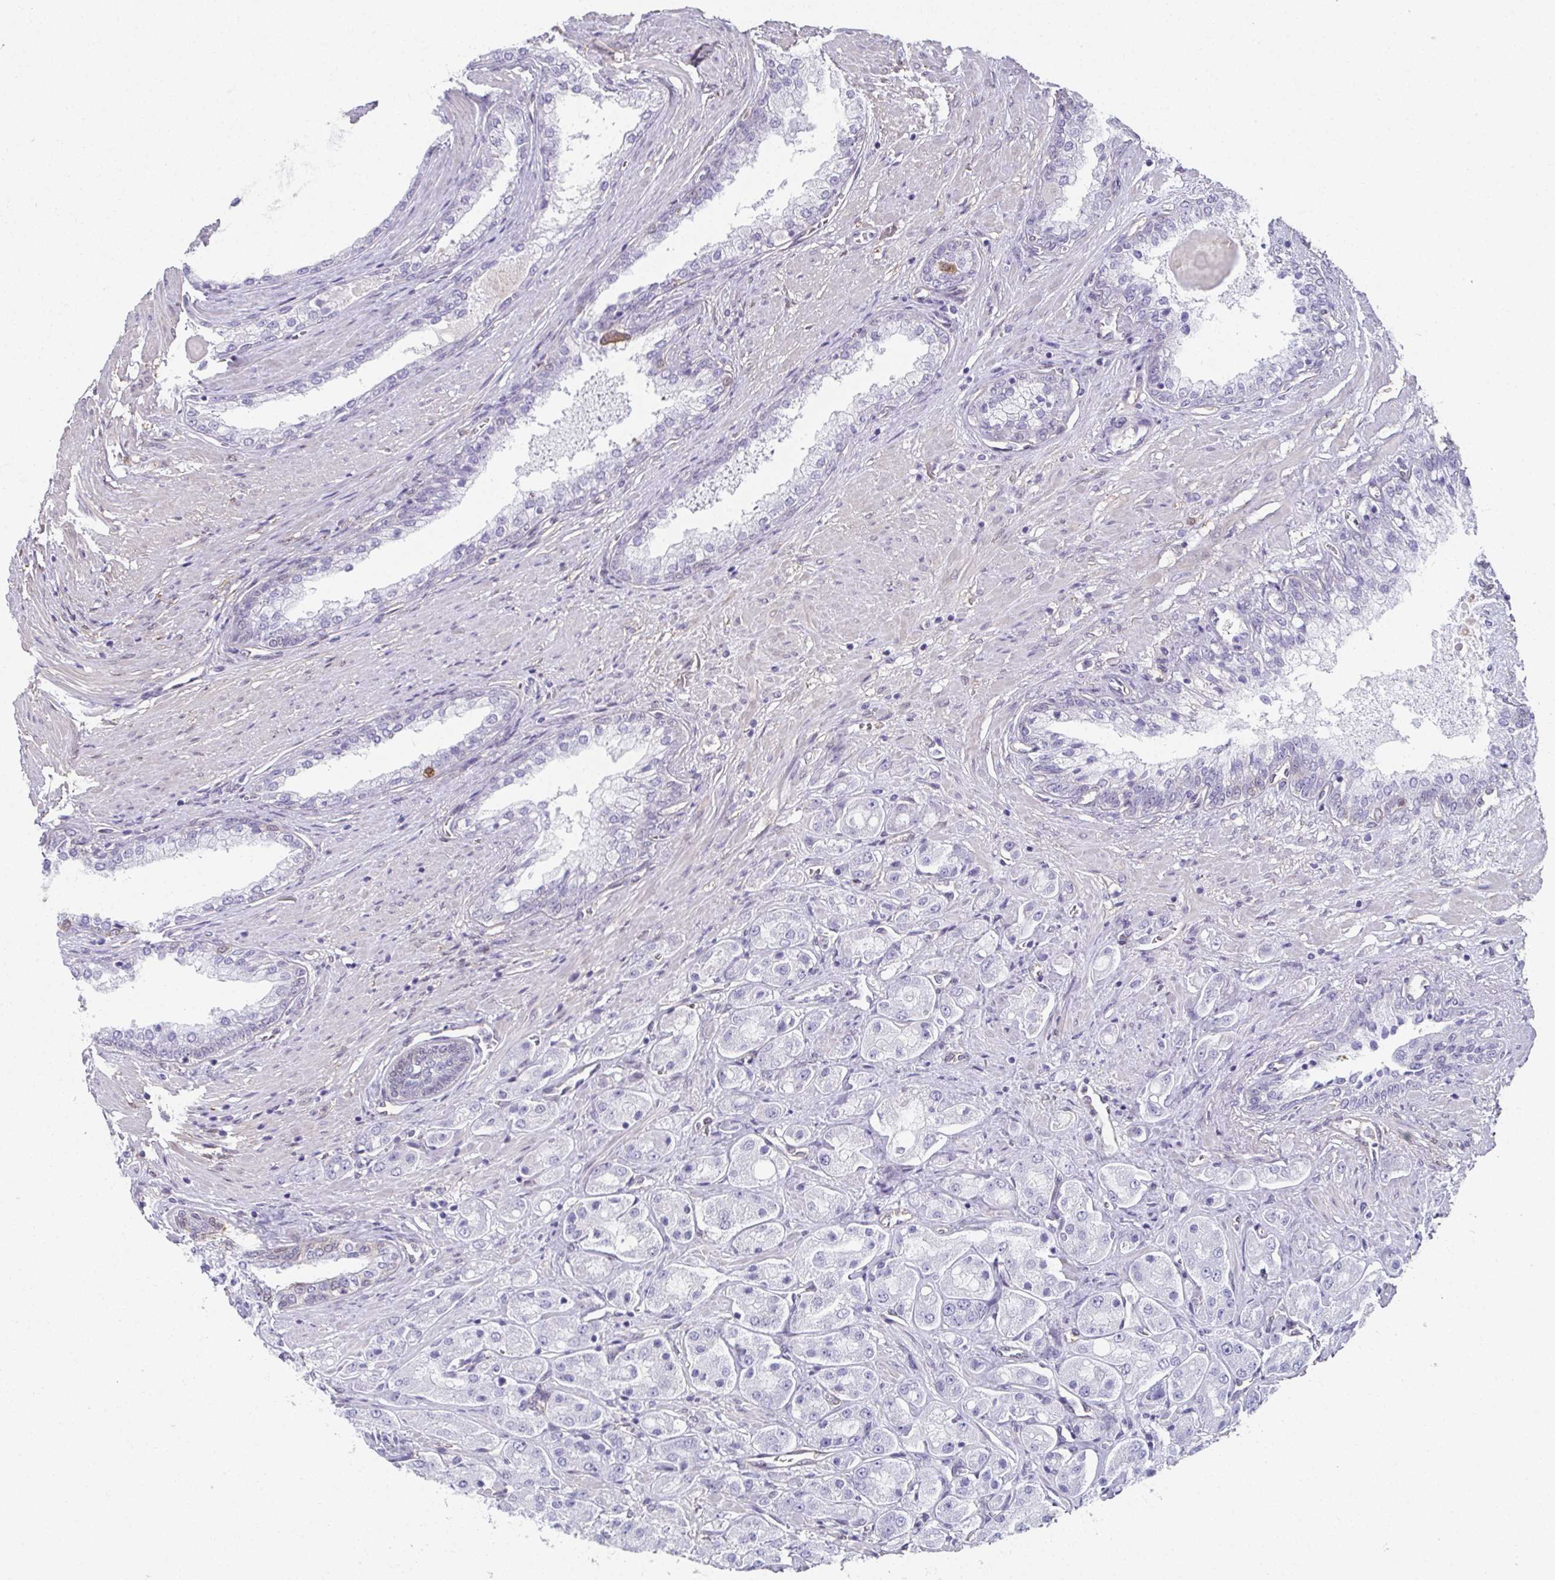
{"staining": {"intensity": "negative", "quantity": "none", "location": "none"}, "tissue": "prostate cancer", "cell_type": "Tumor cells", "image_type": "cancer", "snomed": [{"axis": "morphology", "description": "Adenocarcinoma, High grade"}, {"axis": "topography", "description": "Prostate"}], "caption": "Tumor cells are negative for protein expression in human high-grade adenocarcinoma (prostate).", "gene": "RBP1", "patient": {"sex": "male", "age": 67}}